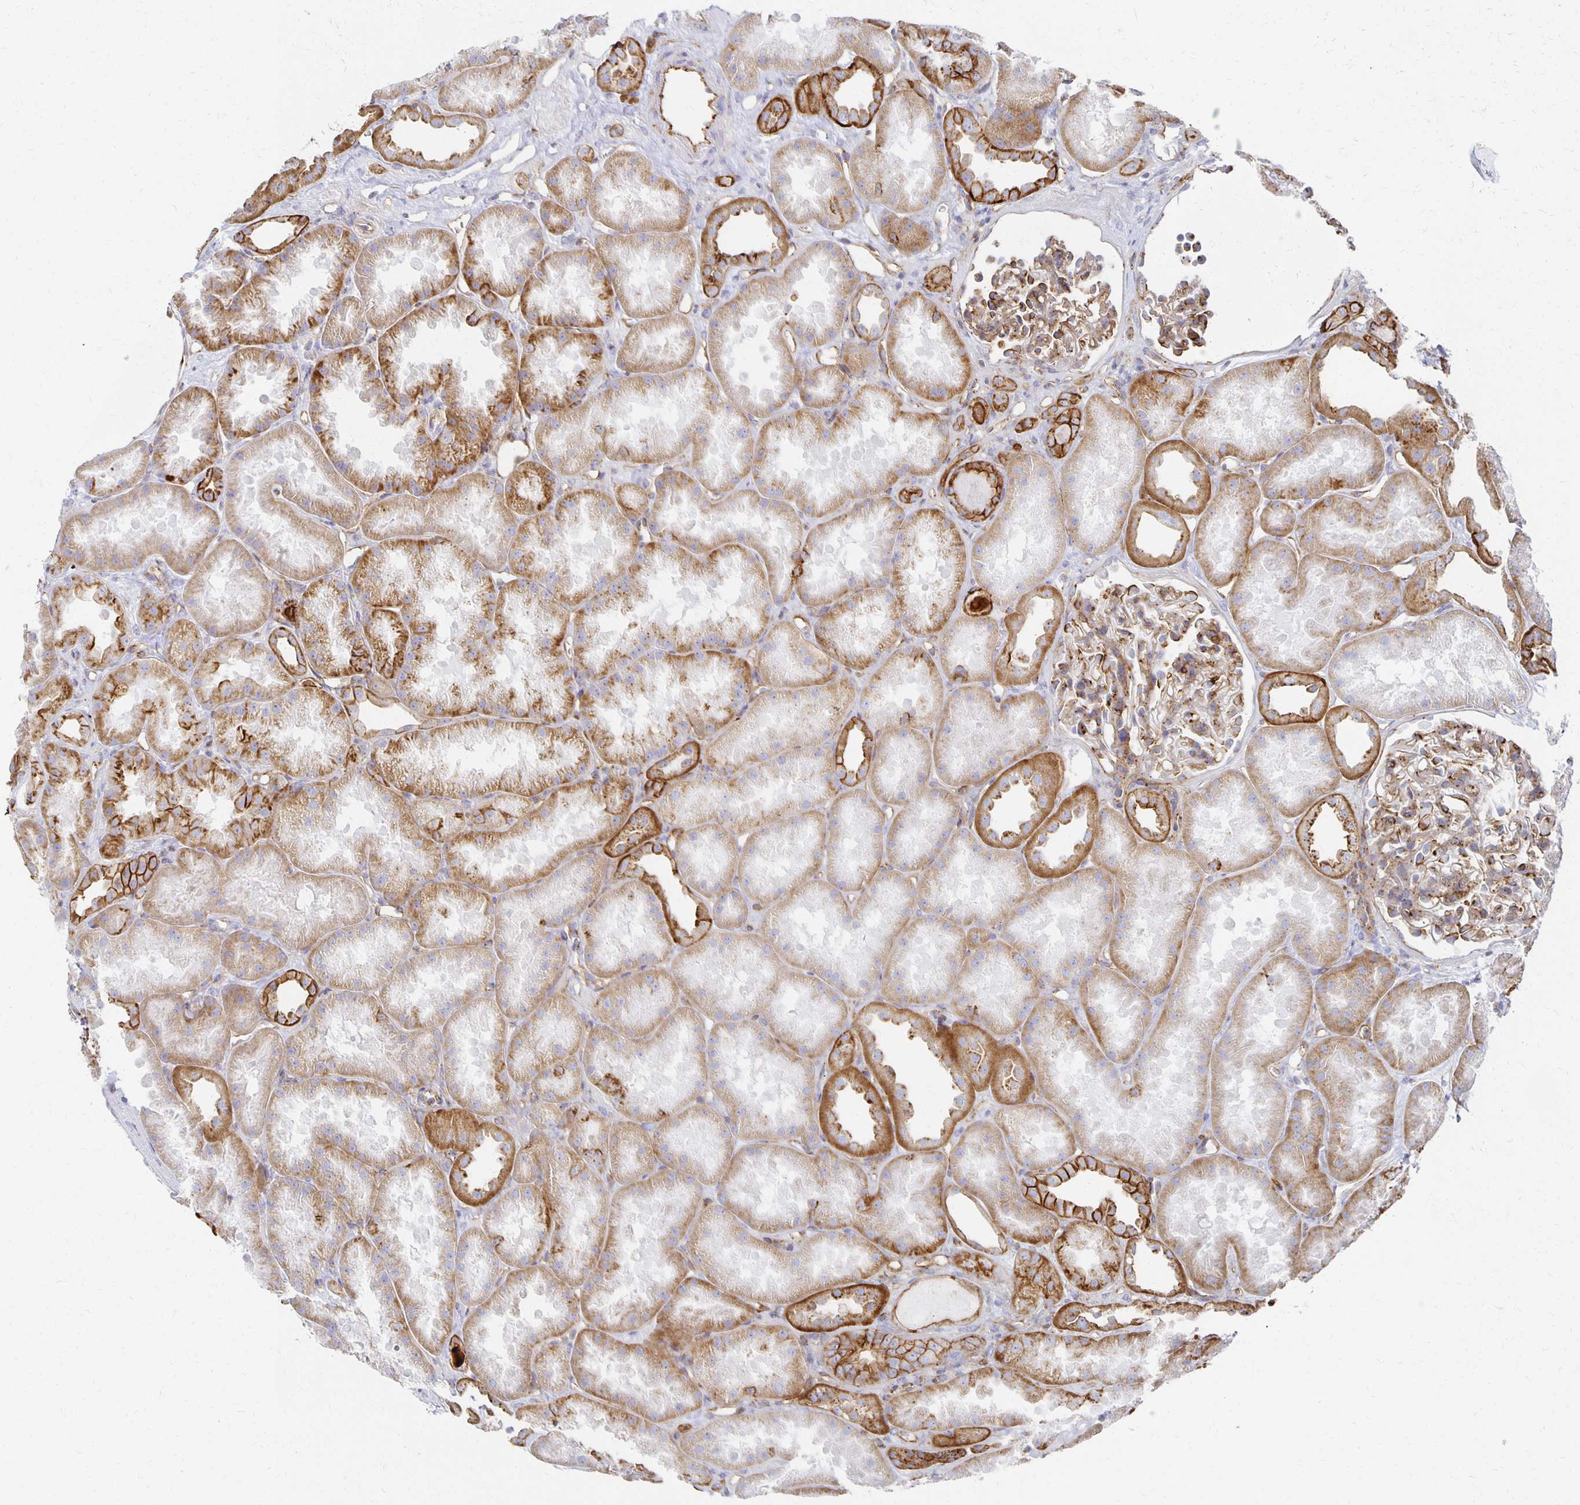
{"staining": {"intensity": "moderate", "quantity": ">75%", "location": "cytoplasmic/membranous"}, "tissue": "kidney", "cell_type": "Cells in glomeruli", "image_type": "normal", "snomed": [{"axis": "morphology", "description": "Normal tissue, NOS"}, {"axis": "topography", "description": "Kidney"}], "caption": "Normal kidney reveals moderate cytoplasmic/membranous positivity in approximately >75% of cells in glomeruli, visualized by immunohistochemistry.", "gene": "TAAR1", "patient": {"sex": "male", "age": 61}}